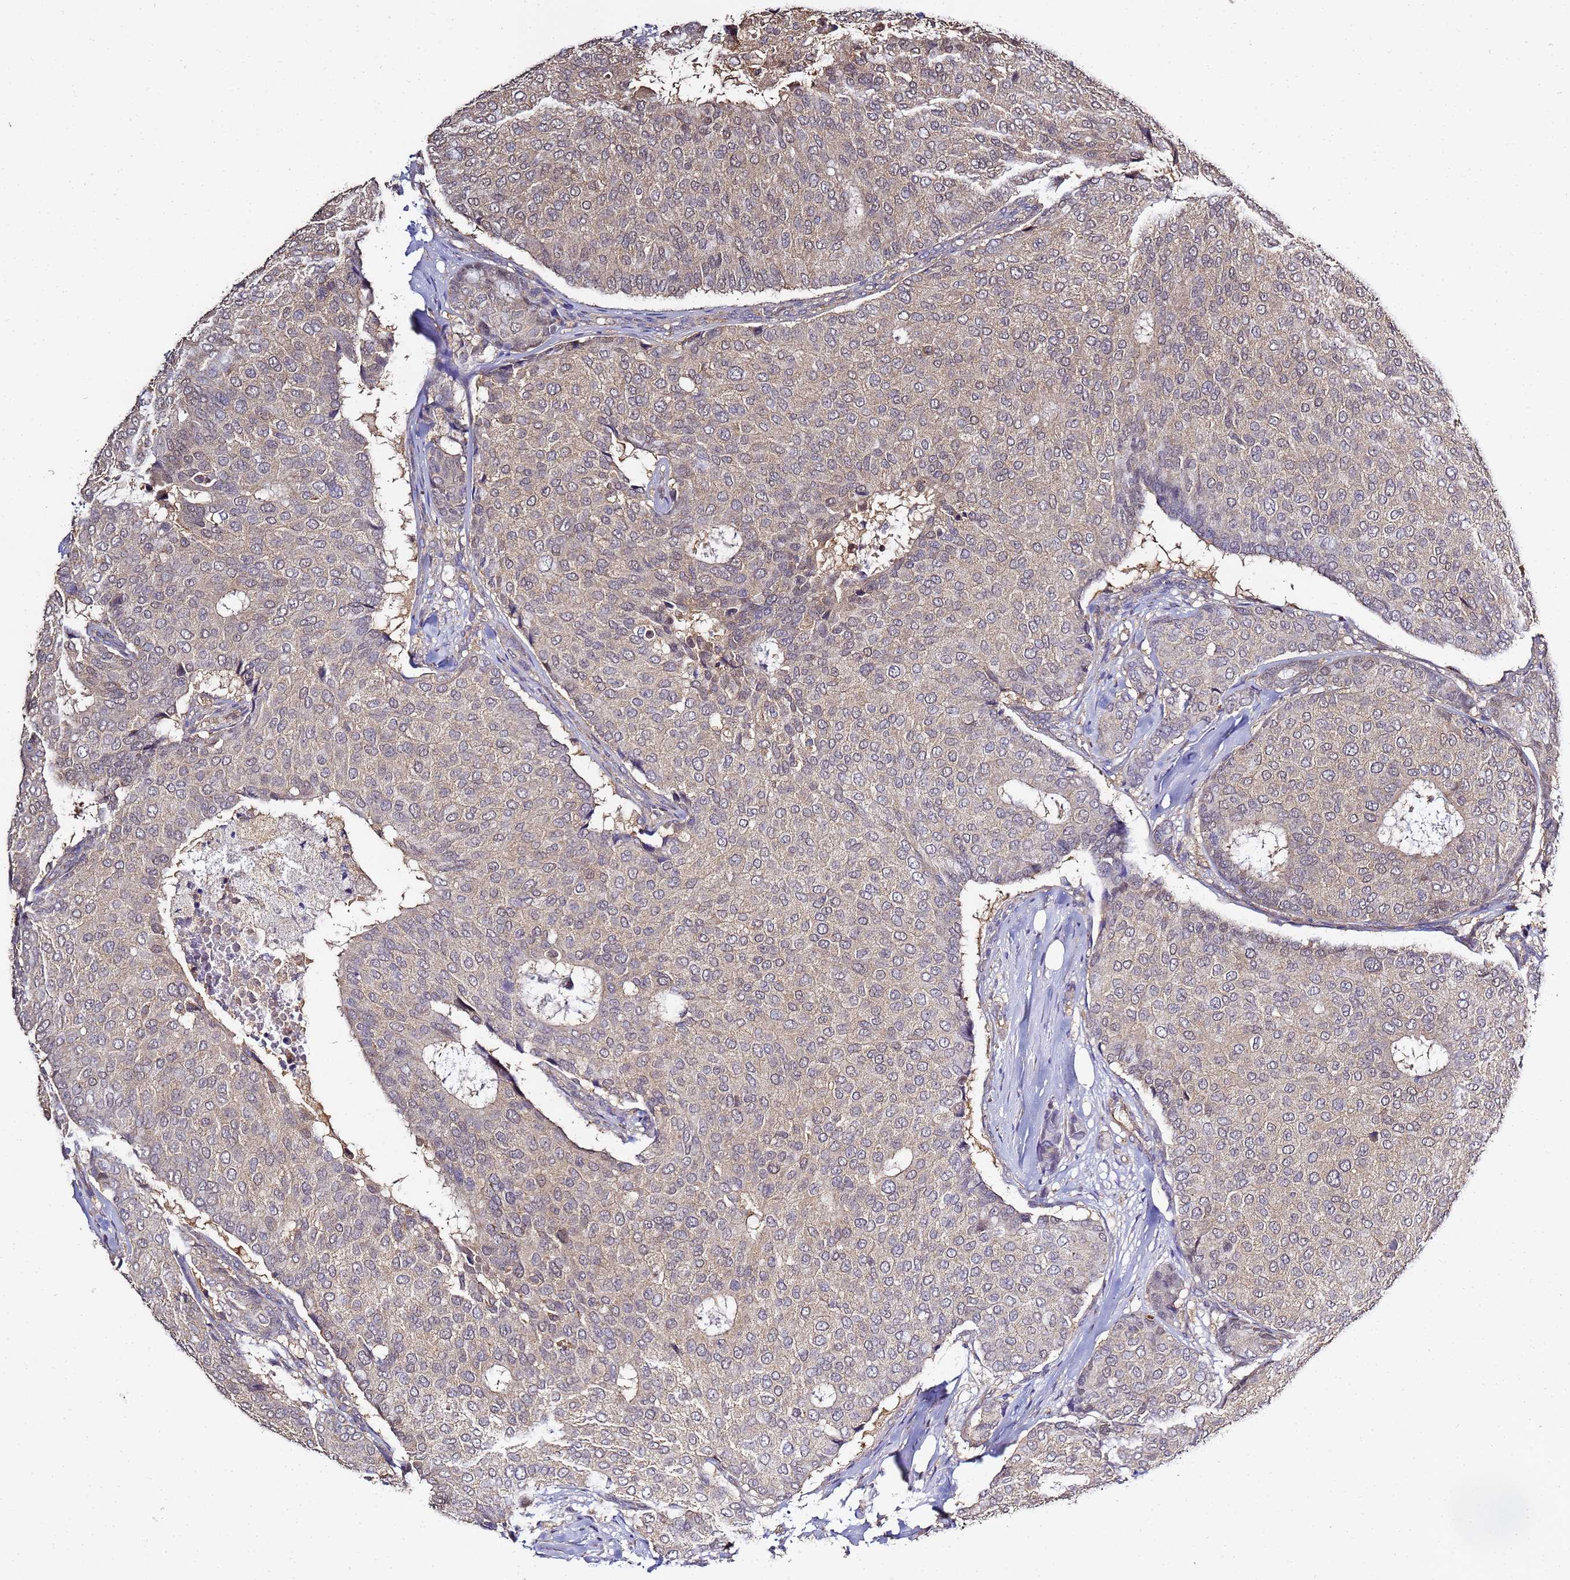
{"staining": {"intensity": "weak", "quantity": "25%-75%", "location": "cytoplasmic/membranous"}, "tissue": "breast cancer", "cell_type": "Tumor cells", "image_type": "cancer", "snomed": [{"axis": "morphology", "description": "Duct carcinoma"}, {"axis": "topography", "description": "Breast"}], "caption": "Breast cancer stained with DAB (3,3'-diaminobenzidine) immunohistochemistry shows low levels of weak cytoplasmic/membranous expression in about 25%-75% of tumor cells. (Stains: DAB in brown, nuclei in blue, Microscopy: brightfield microscopy at high magnification).", "gene": "ENOPH1", "patient": {"sex": "female", "age": 75}}